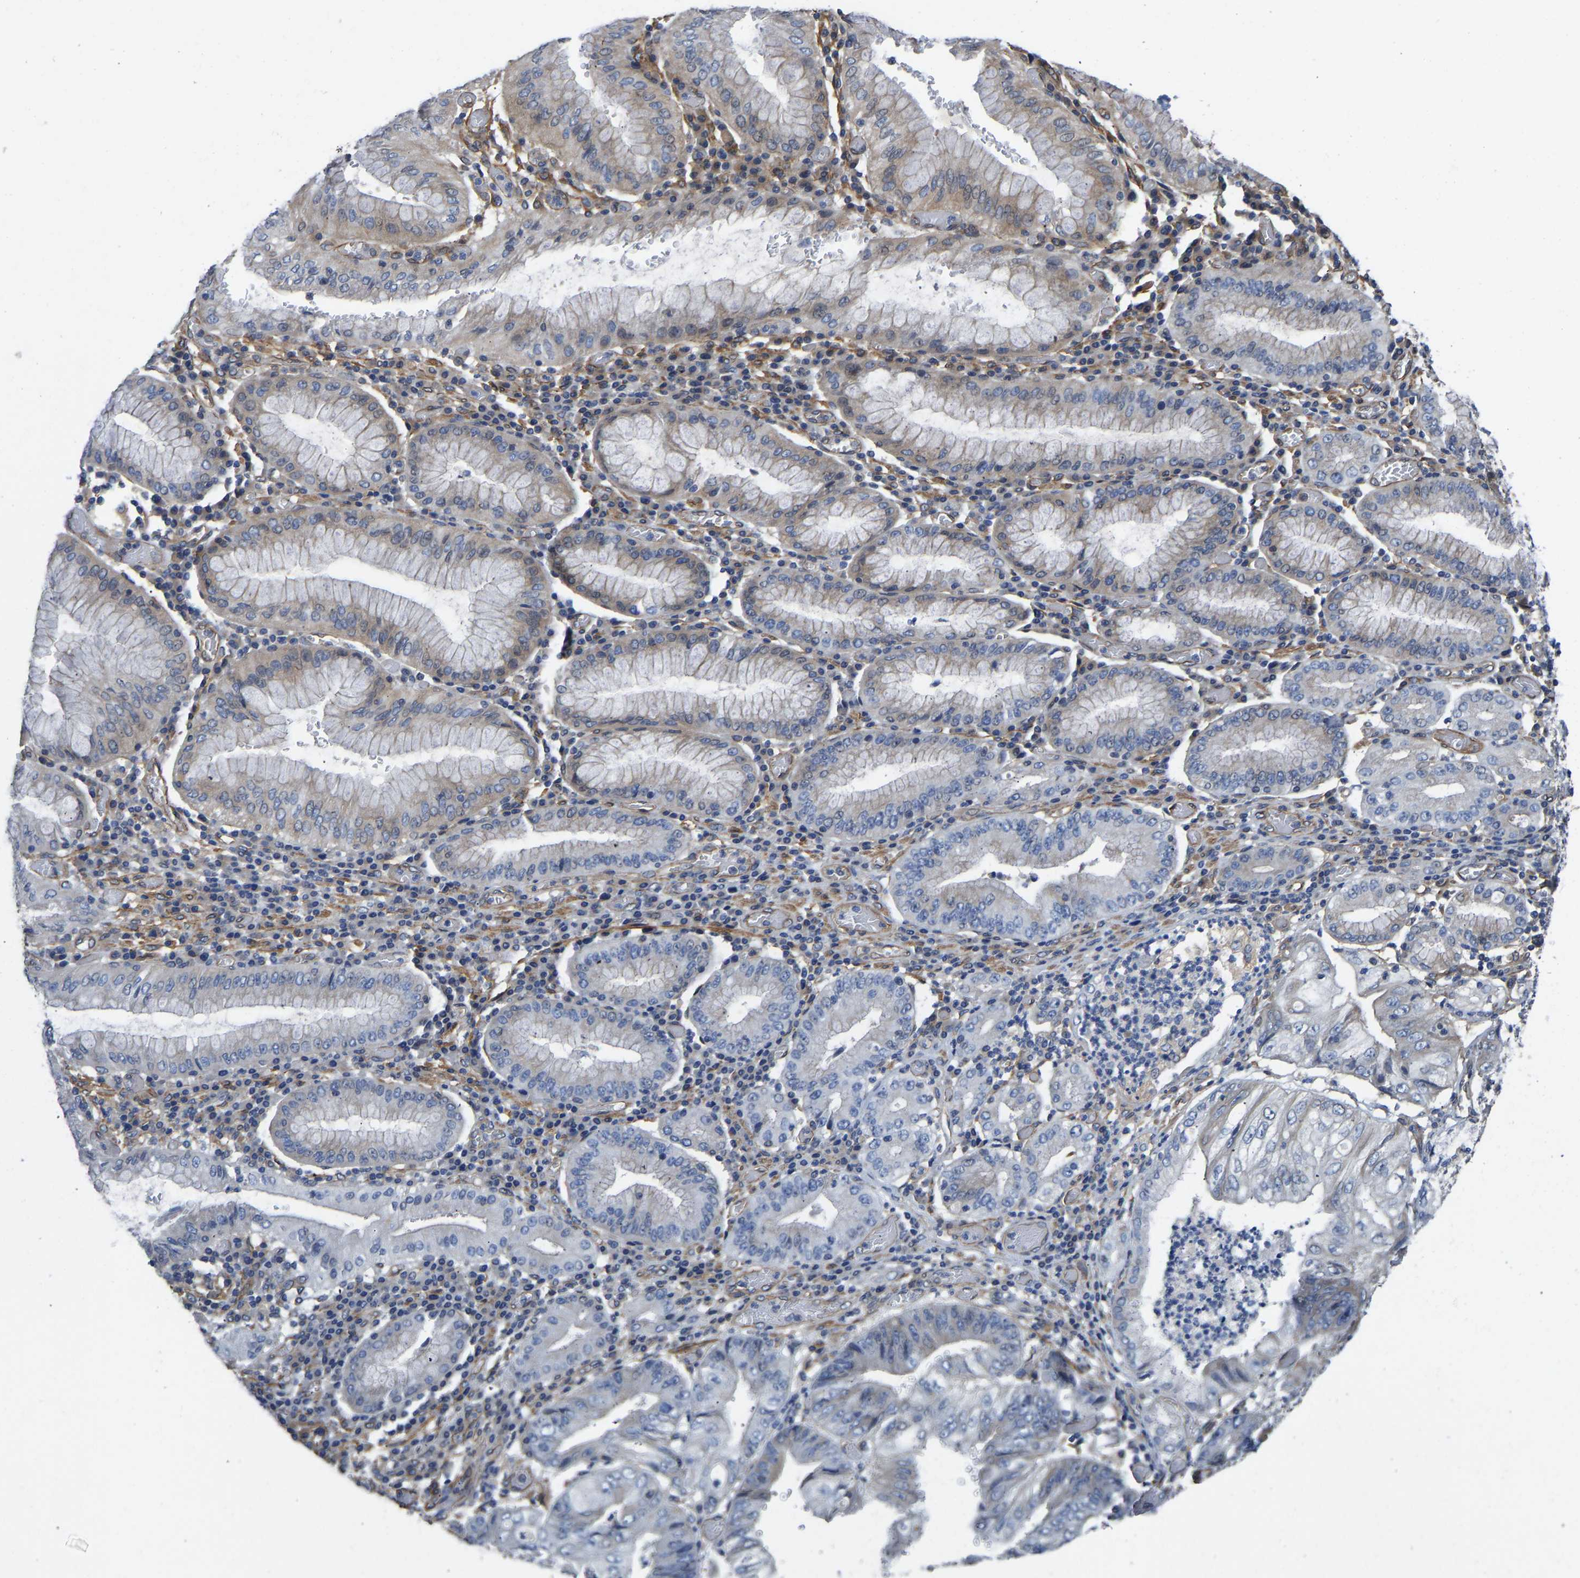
{"staining": {"intensity": "weak", "quantity": "25%-75%", "location": "cytoplasmic/membranous"}, "tissue": "stomach cancer", "cell_type": "Tumor cells", "image_type": "cancer", "snomed": [{"axis": "morphology", "description": "Adenocarcinoma, NOS"}, {"axis": "topography", "description": "Stomach"}], "caption": "The image reveals staining of stomach cancer, revealing weak cytoplasmic/membranous protein expression (brown color) within tumor cells.", "gene": "ELMO2", "patient": {"sex": "female", "age": 73}}